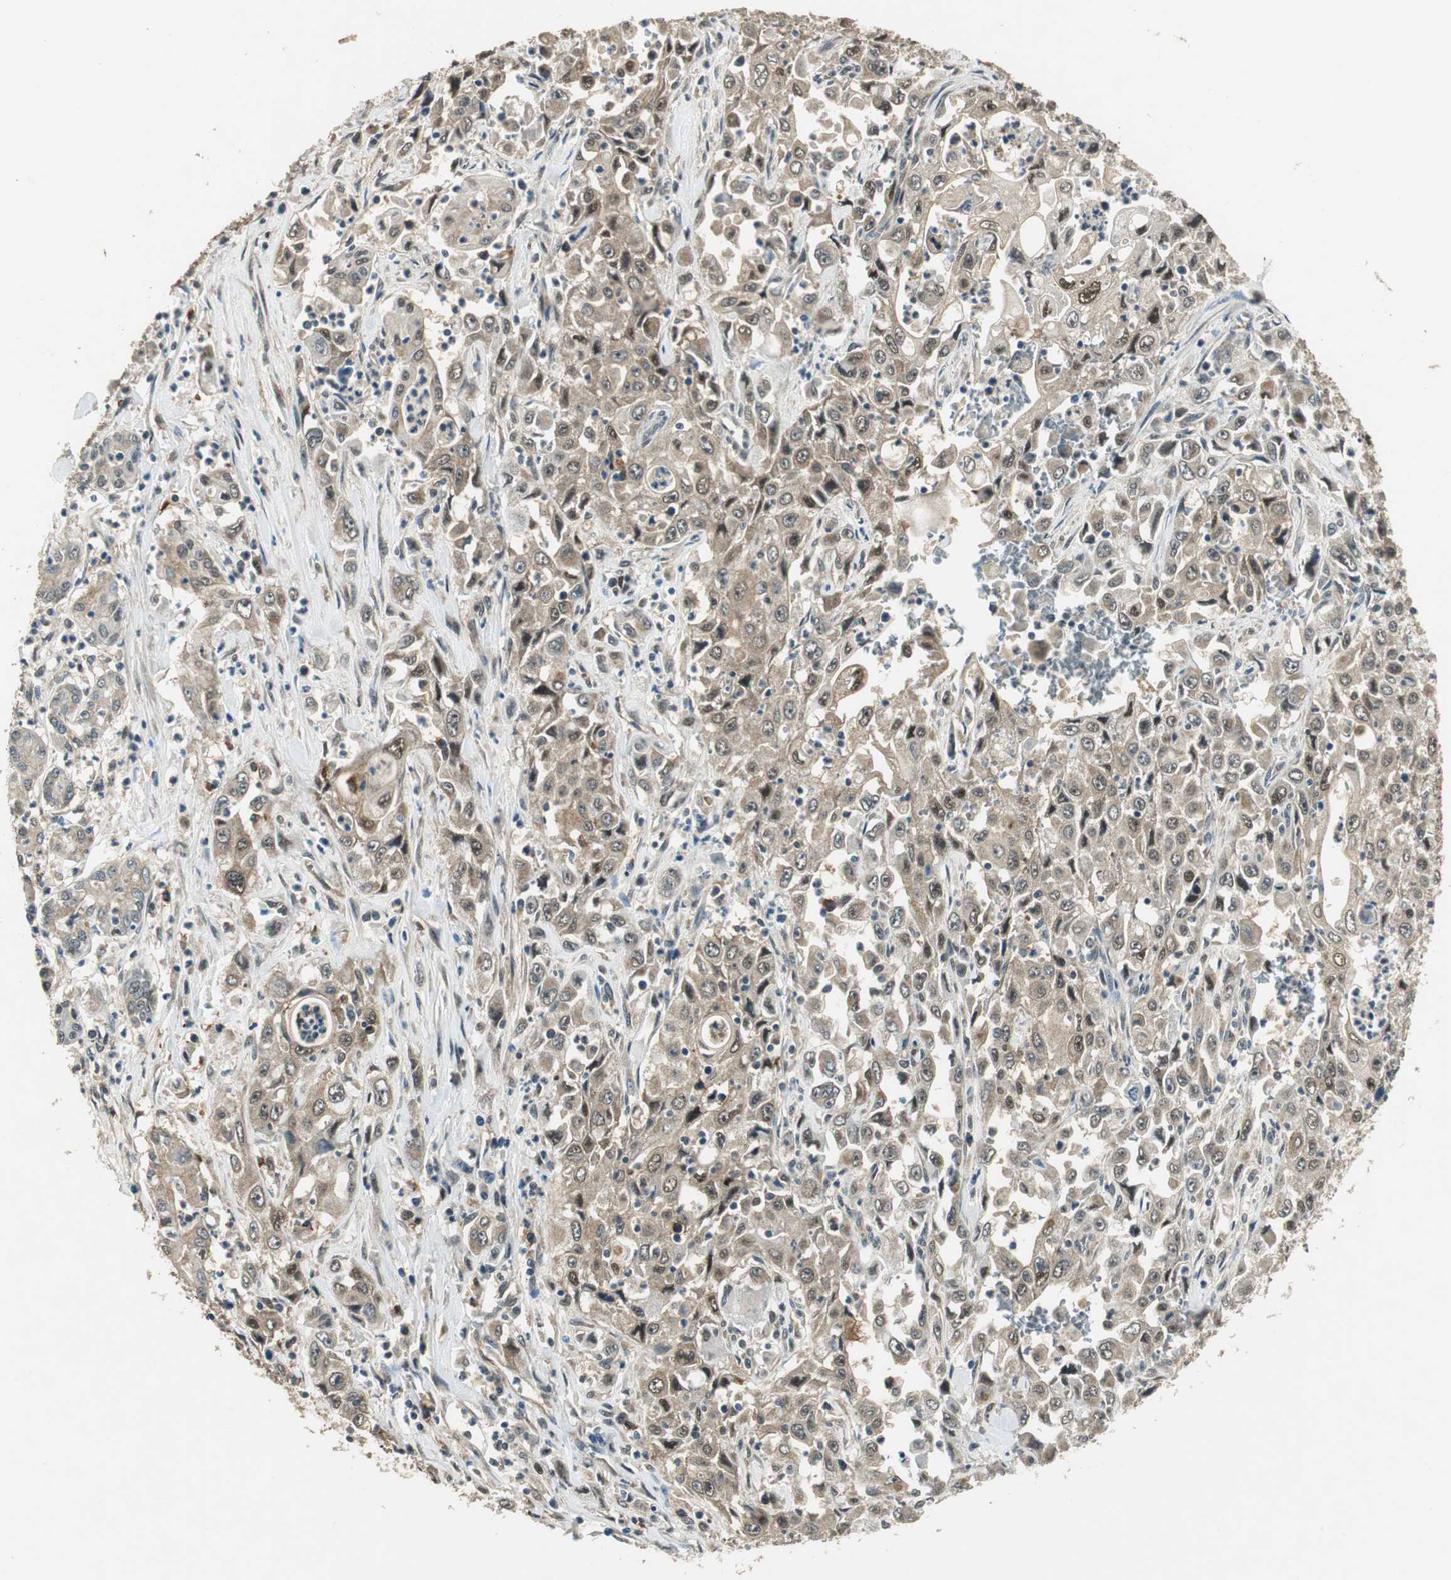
{"staining": {"intensity": "weak", "quantity": ">75%", "location": "cytoplasmic/membranous,nuclear"}, "tissue": "pancreatic cancer", "cell_type": "Tumor cells", "image_type": "cancer", "snomed": [{"axis": "morphology", "description": "Adenocarcinoma, NOS"}, {"axis": "topography", "description": "Pancreas"}], "caption": "Immunohistochemistry (IHC) photomicrograph of neoplastic tissue: pancreatic cancer (adenocarcinoma) stained using immunohistochemistry reveals low levels of weak protein expression localized specifically in the cytoplasmic/membranous and nuclear of tumor cells, appearing as a cytoplasmic/membranous and nuclear brown color.", "gene": "PSMB4", "patient": {"sex": "male", "age": 70}}